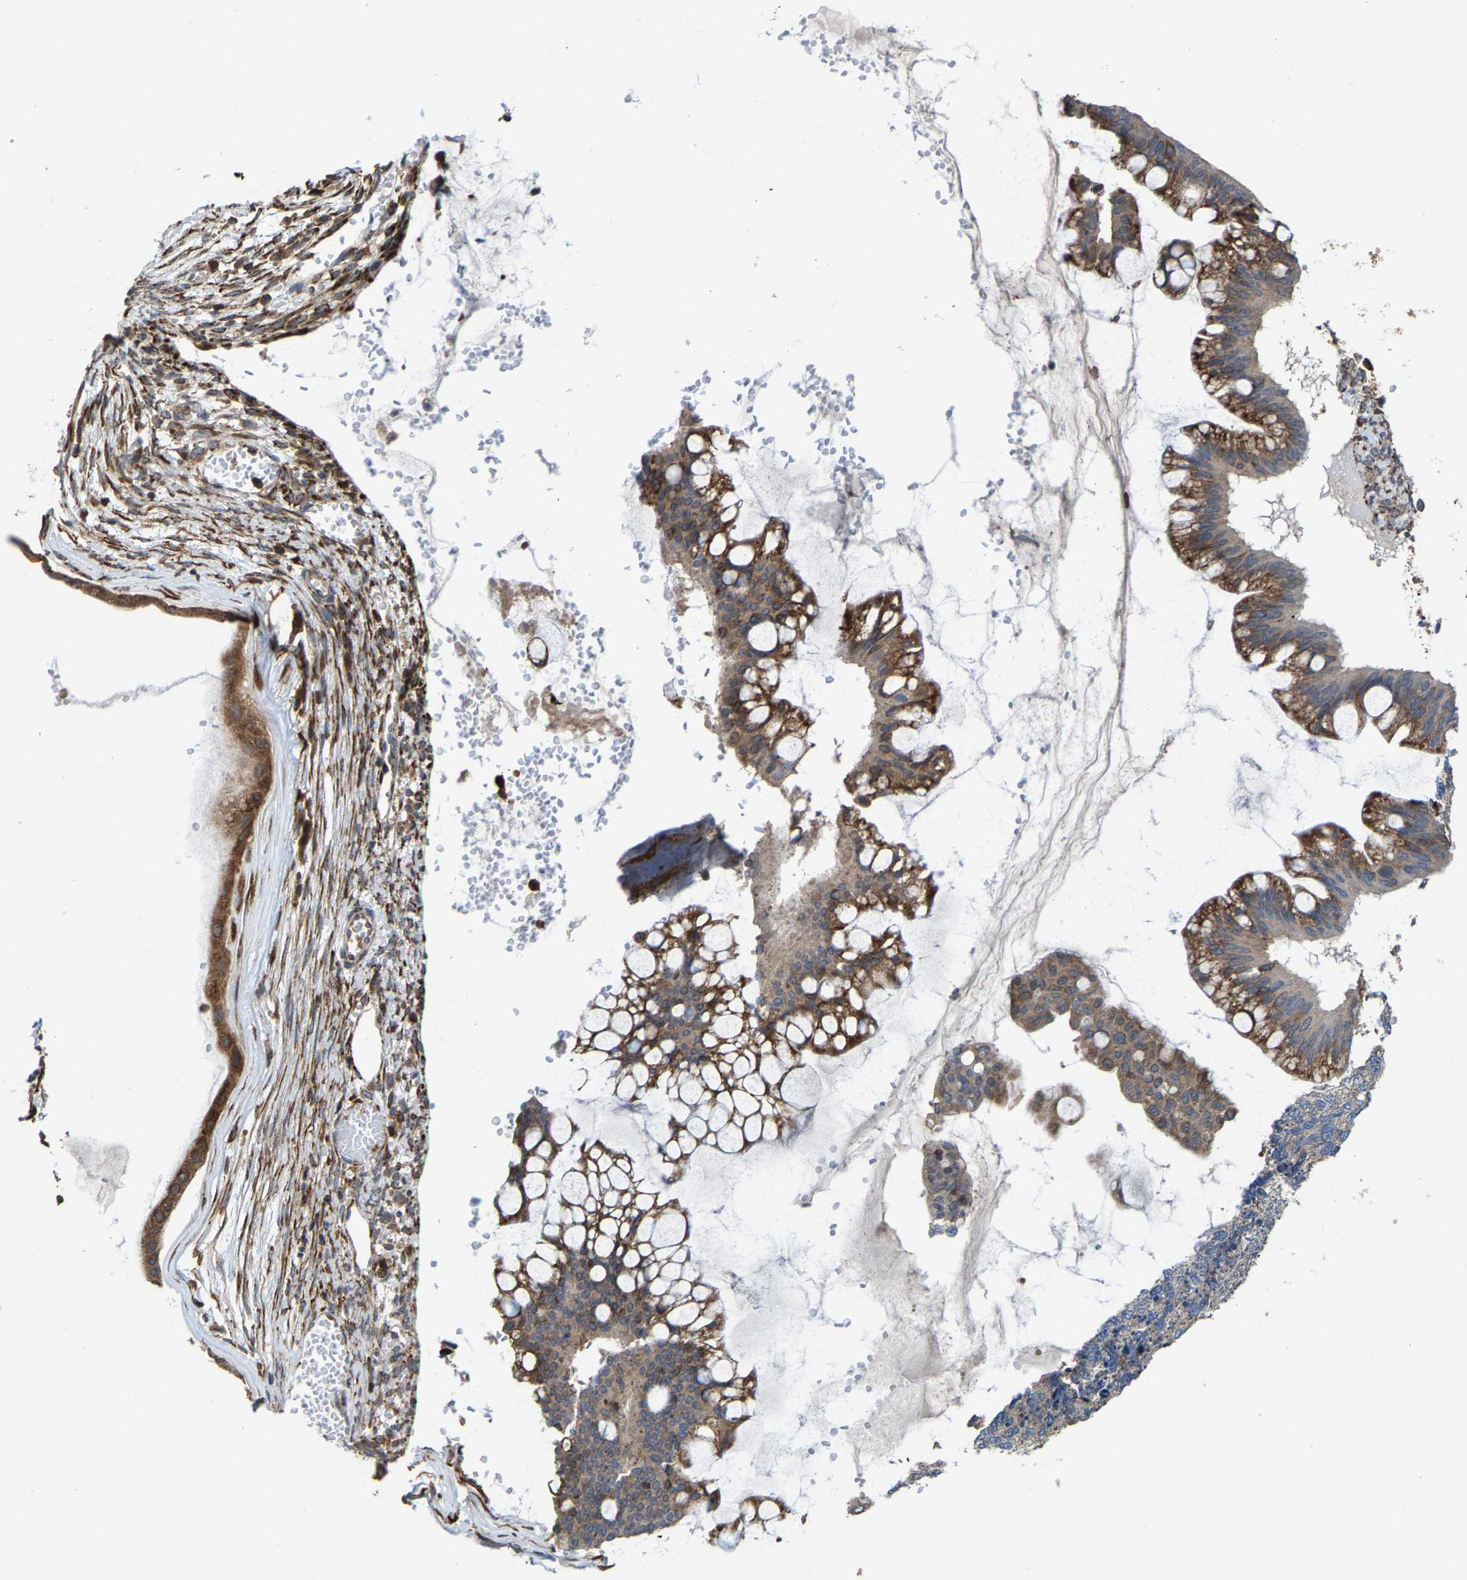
{"staining": {"intensity": "moderate", "quantity": ">75%", "location": "cytoplasmic/membranous"}, "tissue": "ovarian cancer", "cell_type": "Tumor cells", "image_type": "cancer", "snomed": [{"axis": "morphology", "description": "Cystadenocarcinoma, mucinous, NOS"}, {"axis": "topography", "description": "Ovary"}], "caption": "Human ovarian cancer (mucinous cystadenocarcinoma) stained with a brown dye exhibits moderate cytoplasmic/membranous positive positivity in approximately >75% of tumor cells.", "gene": "FGD3", "patient": {"sex": "female", "age": 73}}